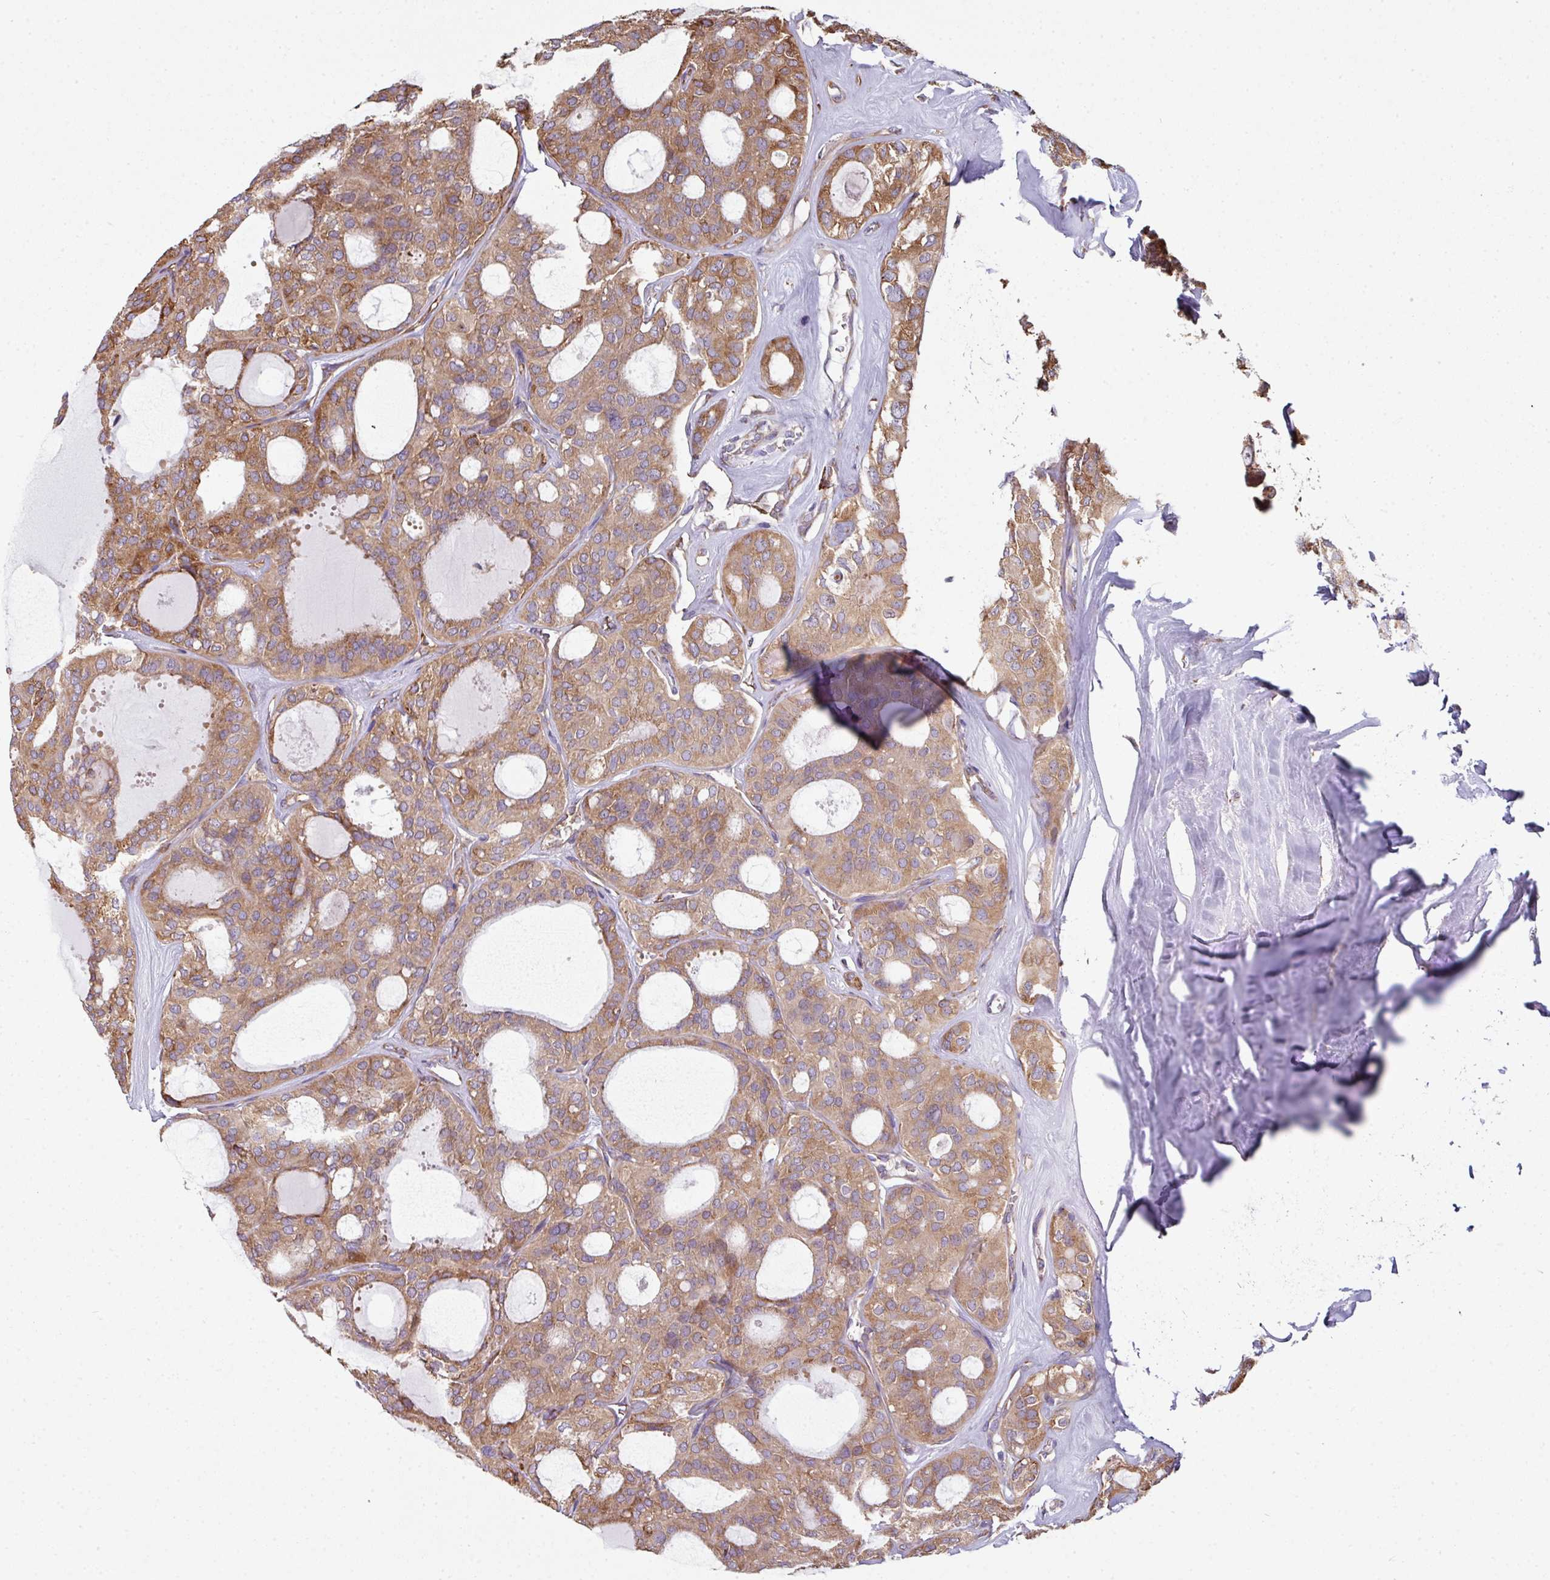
{"staining": {"intensity": "moderate", "quantity": "25%-75%", "location": "cytoplasmic/membranous"}, "tissue": "thyroid cancer", "cell_type": "Tumor cells", "image_type": "cancer", "snomed": [{"axis": "morphology", "description": "Follicular adenoma carcinoma, NOS"}, {"axis": "topography", "description": "Thyroid gland"}], "caption": "Immunohistochemical staining of thyroid cancer demonstrates moderate cytoplasmic/membranous protein staining in approximately 25%-75% of tumor cells.", "gene": "FAT4", "patient": {"sex": "male", "age": 75}}